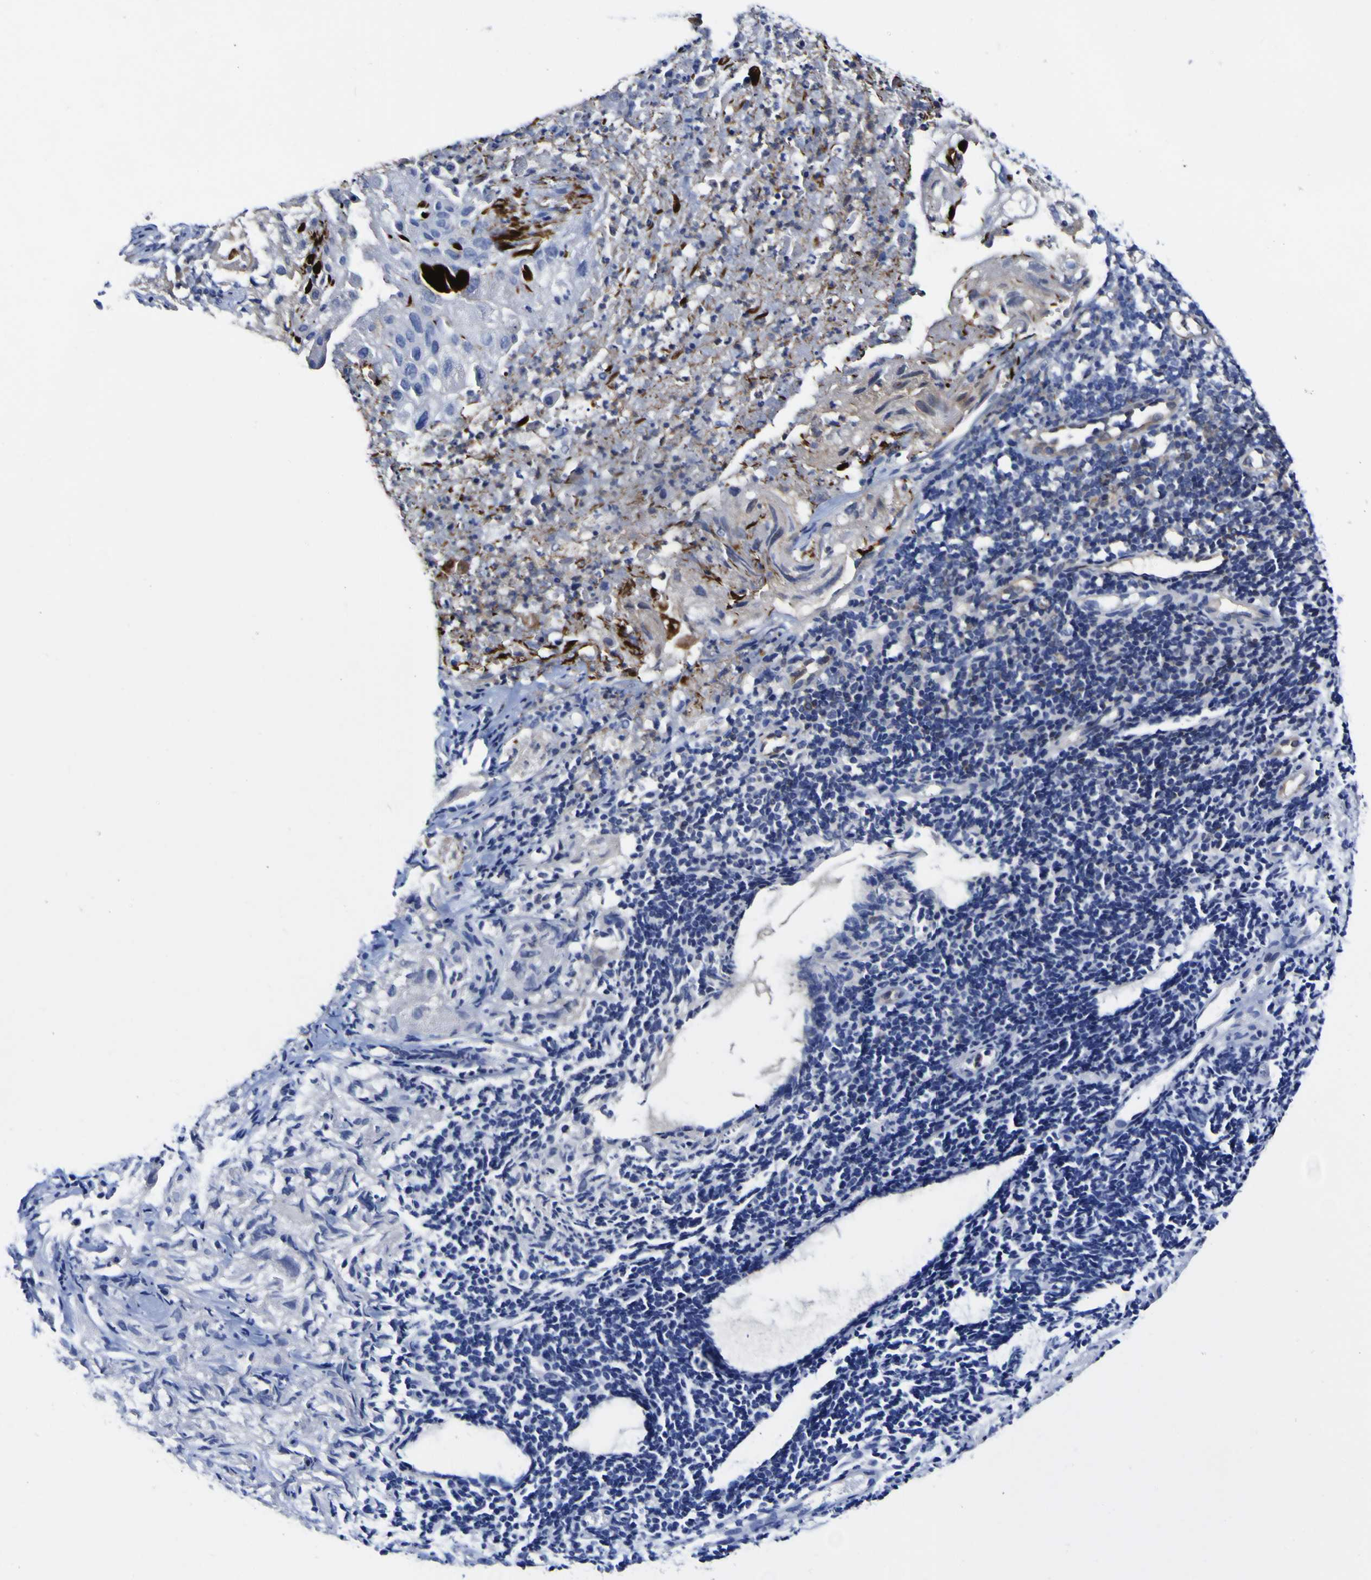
{"staining": {"intensity": "negative", "quantity": "none", "location": "none"}, "tissue": "lung cancer", "cell_type": "Tumor cells", "image_type": "cancer", "snomed": [{"axis": "morphology", "description": "Inflammation, NOS"}, {"axis": "morphology", "description": "Squamous cell carcinoma, NOS"}, {"axis": "topography", "description": "Lymph node"}, {"axis": "topography", "description": "Soft tissue"}, {"axis": "topography", "description": "Lung"}], "caption": "Protein analysis of lung cancer (squamous cell carcinoma) displays no significant positivity in tumor cells. Nuclei are stained in blue.", "gene": "CASP6", "patient": {"sex": "male", "age": 66}}